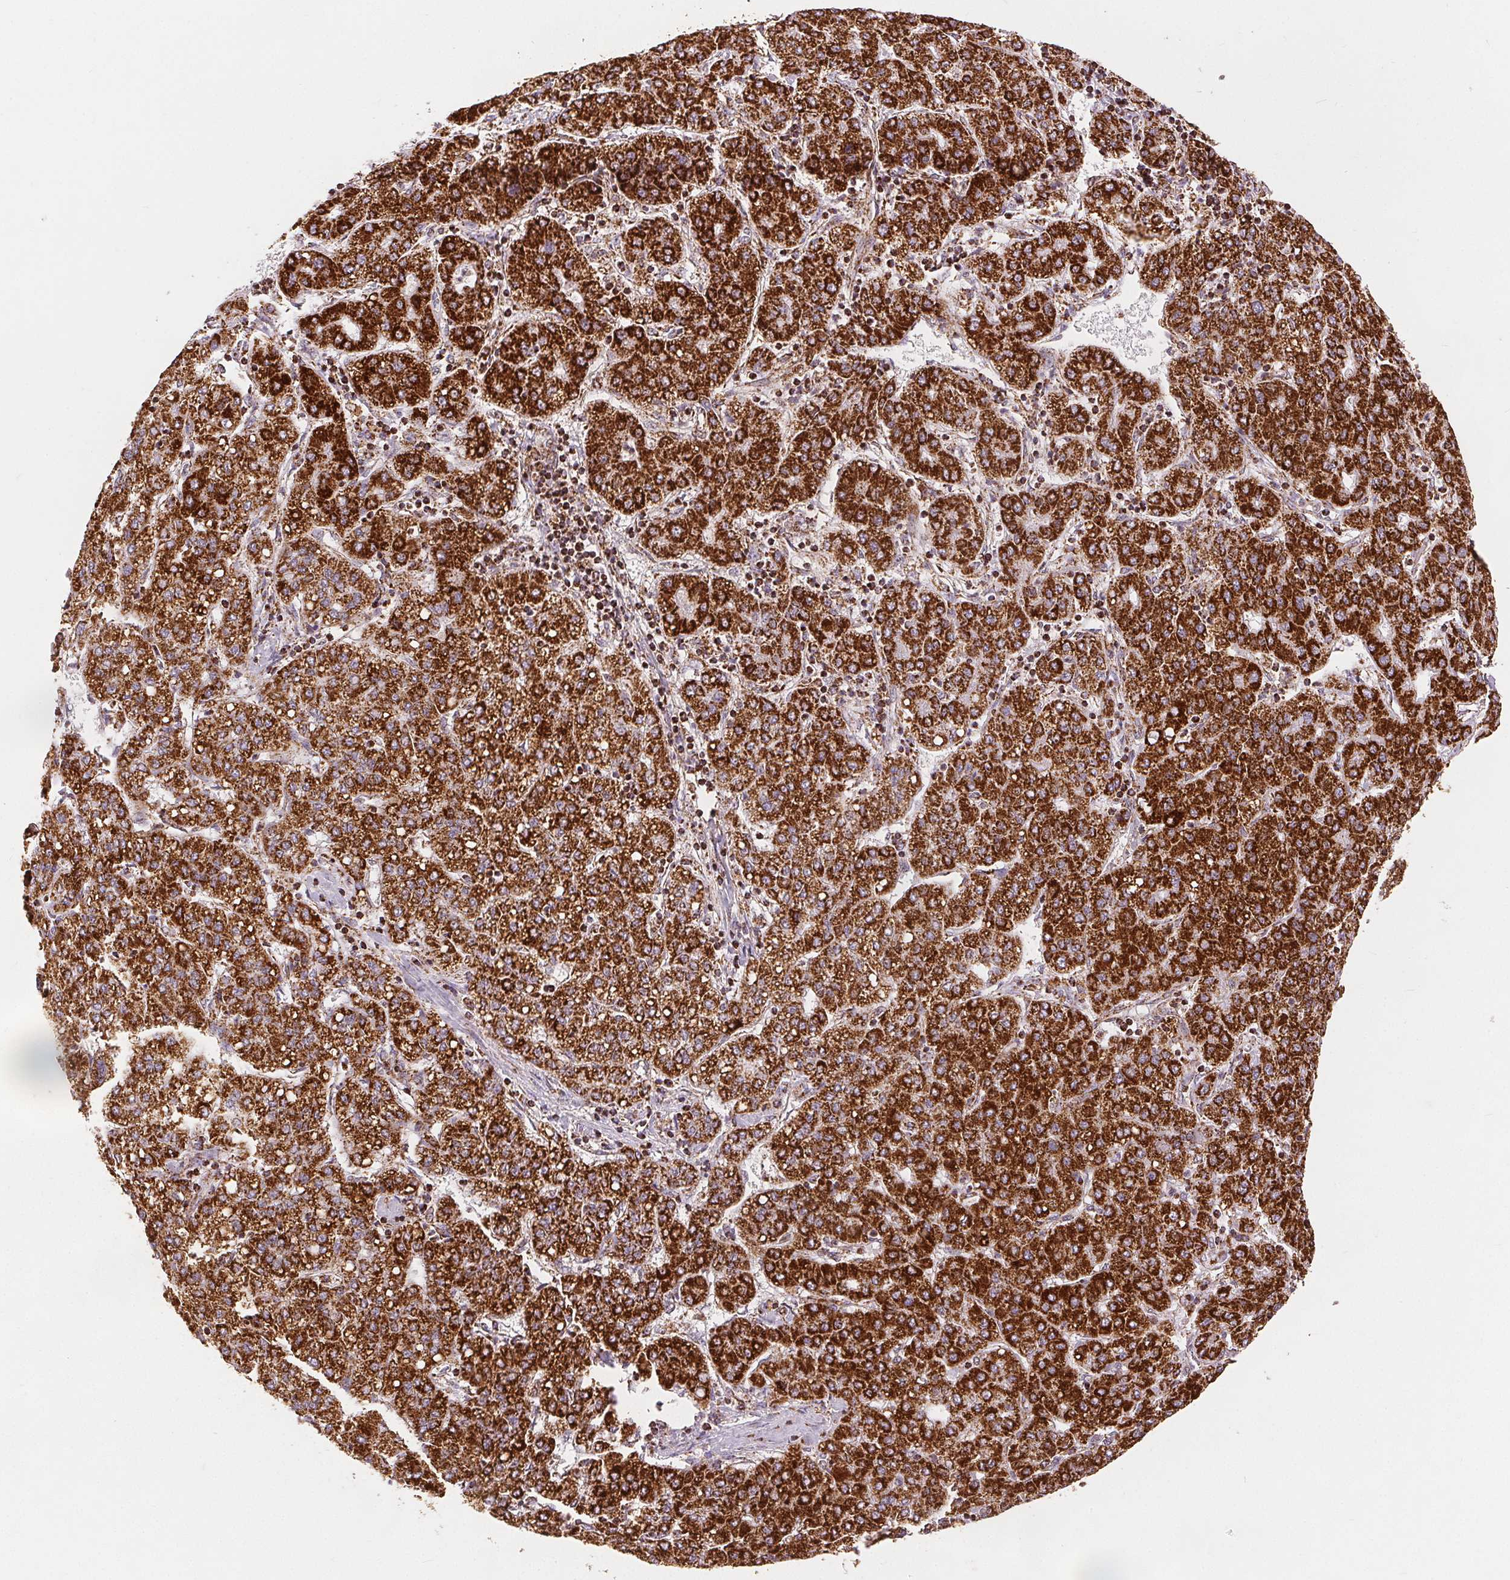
{"staining": {"intensity": "strong", "quantity": ">75%", "location": "cytoplasmic/membranous"}, "tissue": "liver cancer", "cell_type": "Tumor cells", "image_type": "cancer", "snomed": [{"axis": "morphology", "description": "Carcinoma, Hepatocellular, NOS"}, {"axis": "topography", "description": "Liver"}], "caption": "Immunohistochemistry (IHC) of liver hepatocellular carcinoma displays high levels of strong cytoplasmic/membranous positivity in approximately >75% of tumor cells.", "gene": "SDHB", "patient": {"sex": "male", "age": 65}}